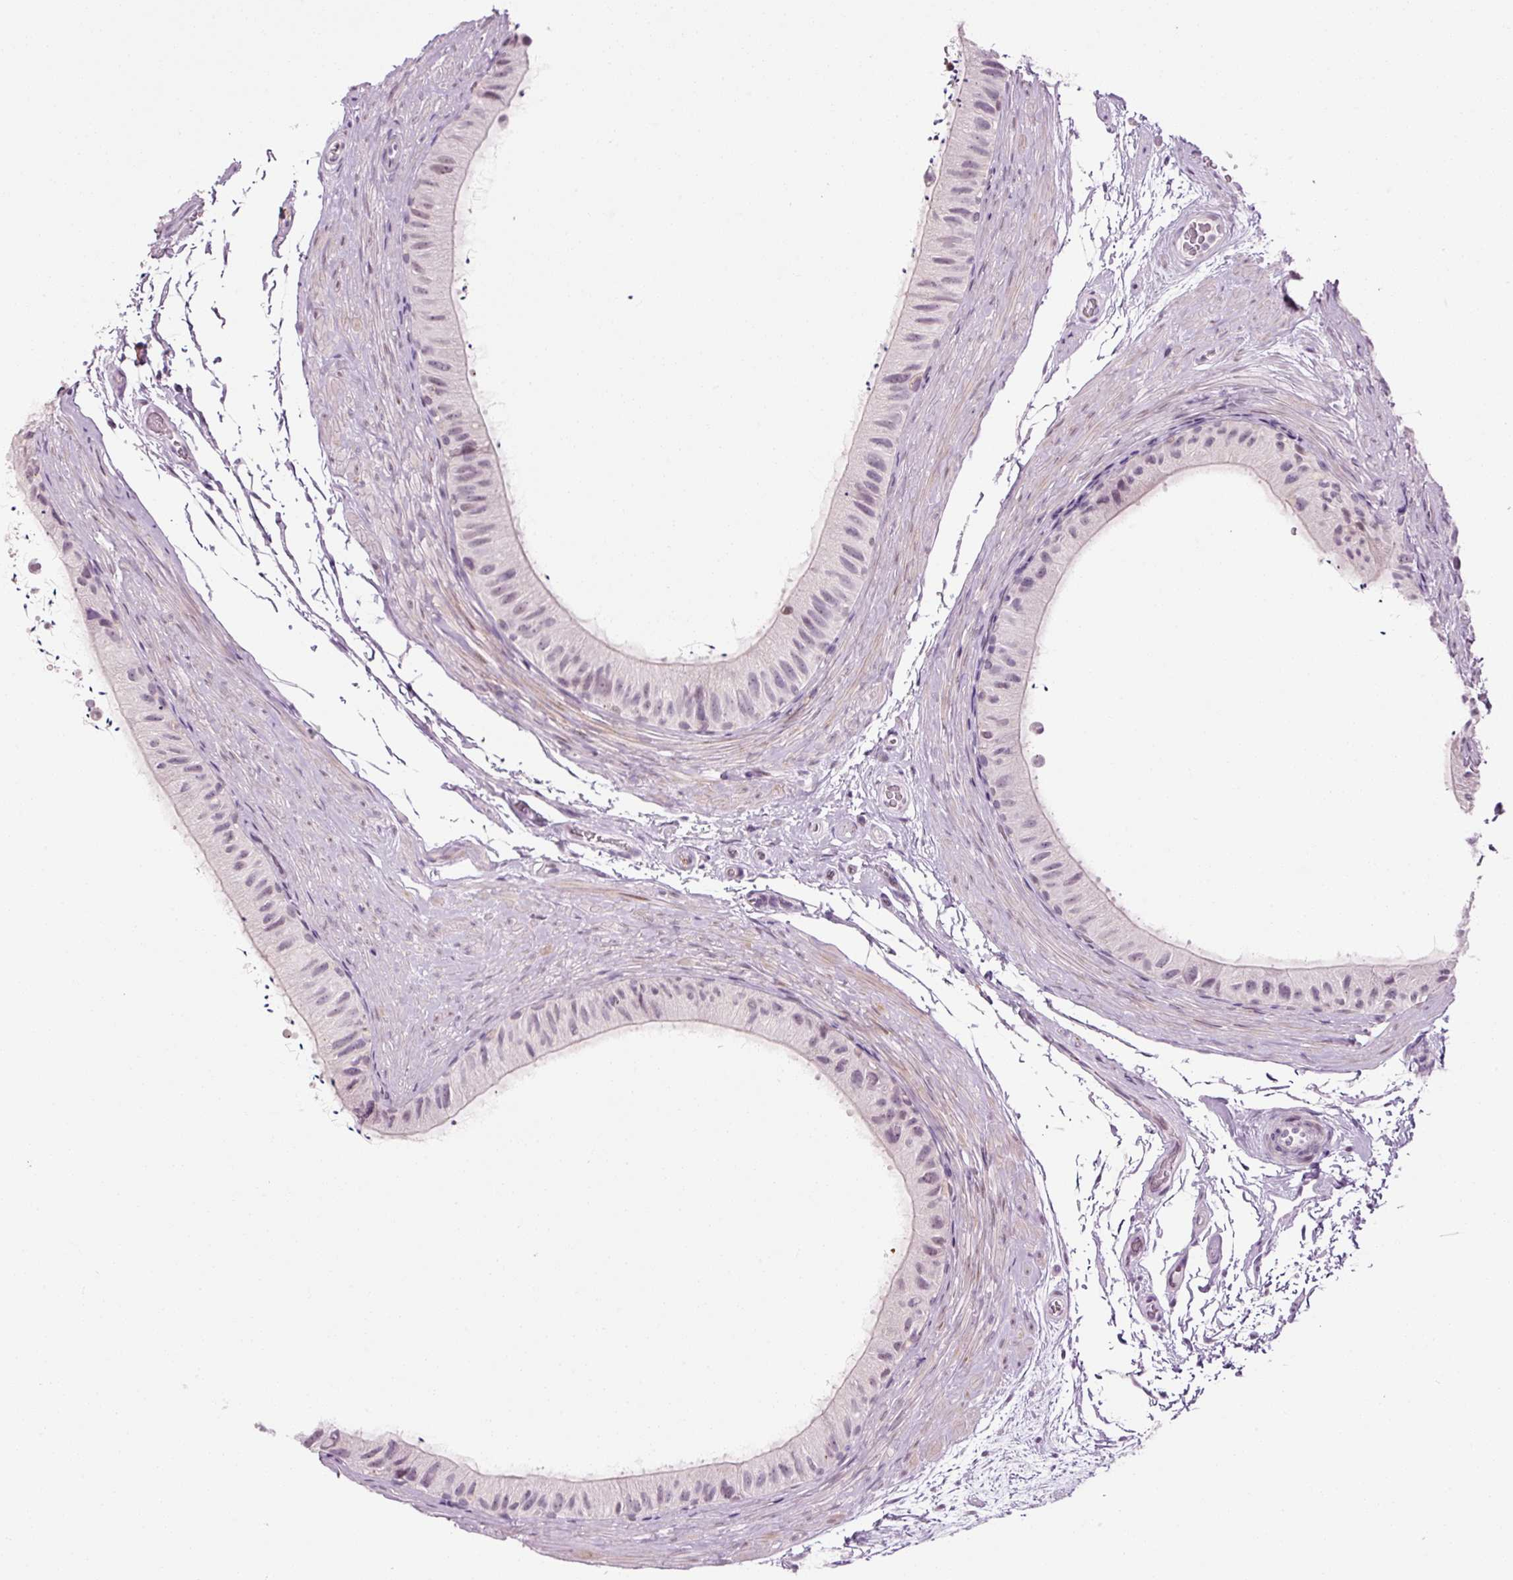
{"staining": {"intensity": "weak", "quantity": "<25%", "location": "nuclear"}, "tissue": "epididymis", "cell_type": "Glandular cells", "image_type": "normal", "snomed": [{"axis": "morphology", "description": "Normal tissue, NOS"}, {"axis": "topography", "description": "Epididymis"}], "caption": "The micrograph exhibits no staining of glandular cells in normal epididymis. (IHC, brightfield microscopy, high magnification).", "gene": "ANKRD20A1", "patient": {"sex": "male", "age": 55}}